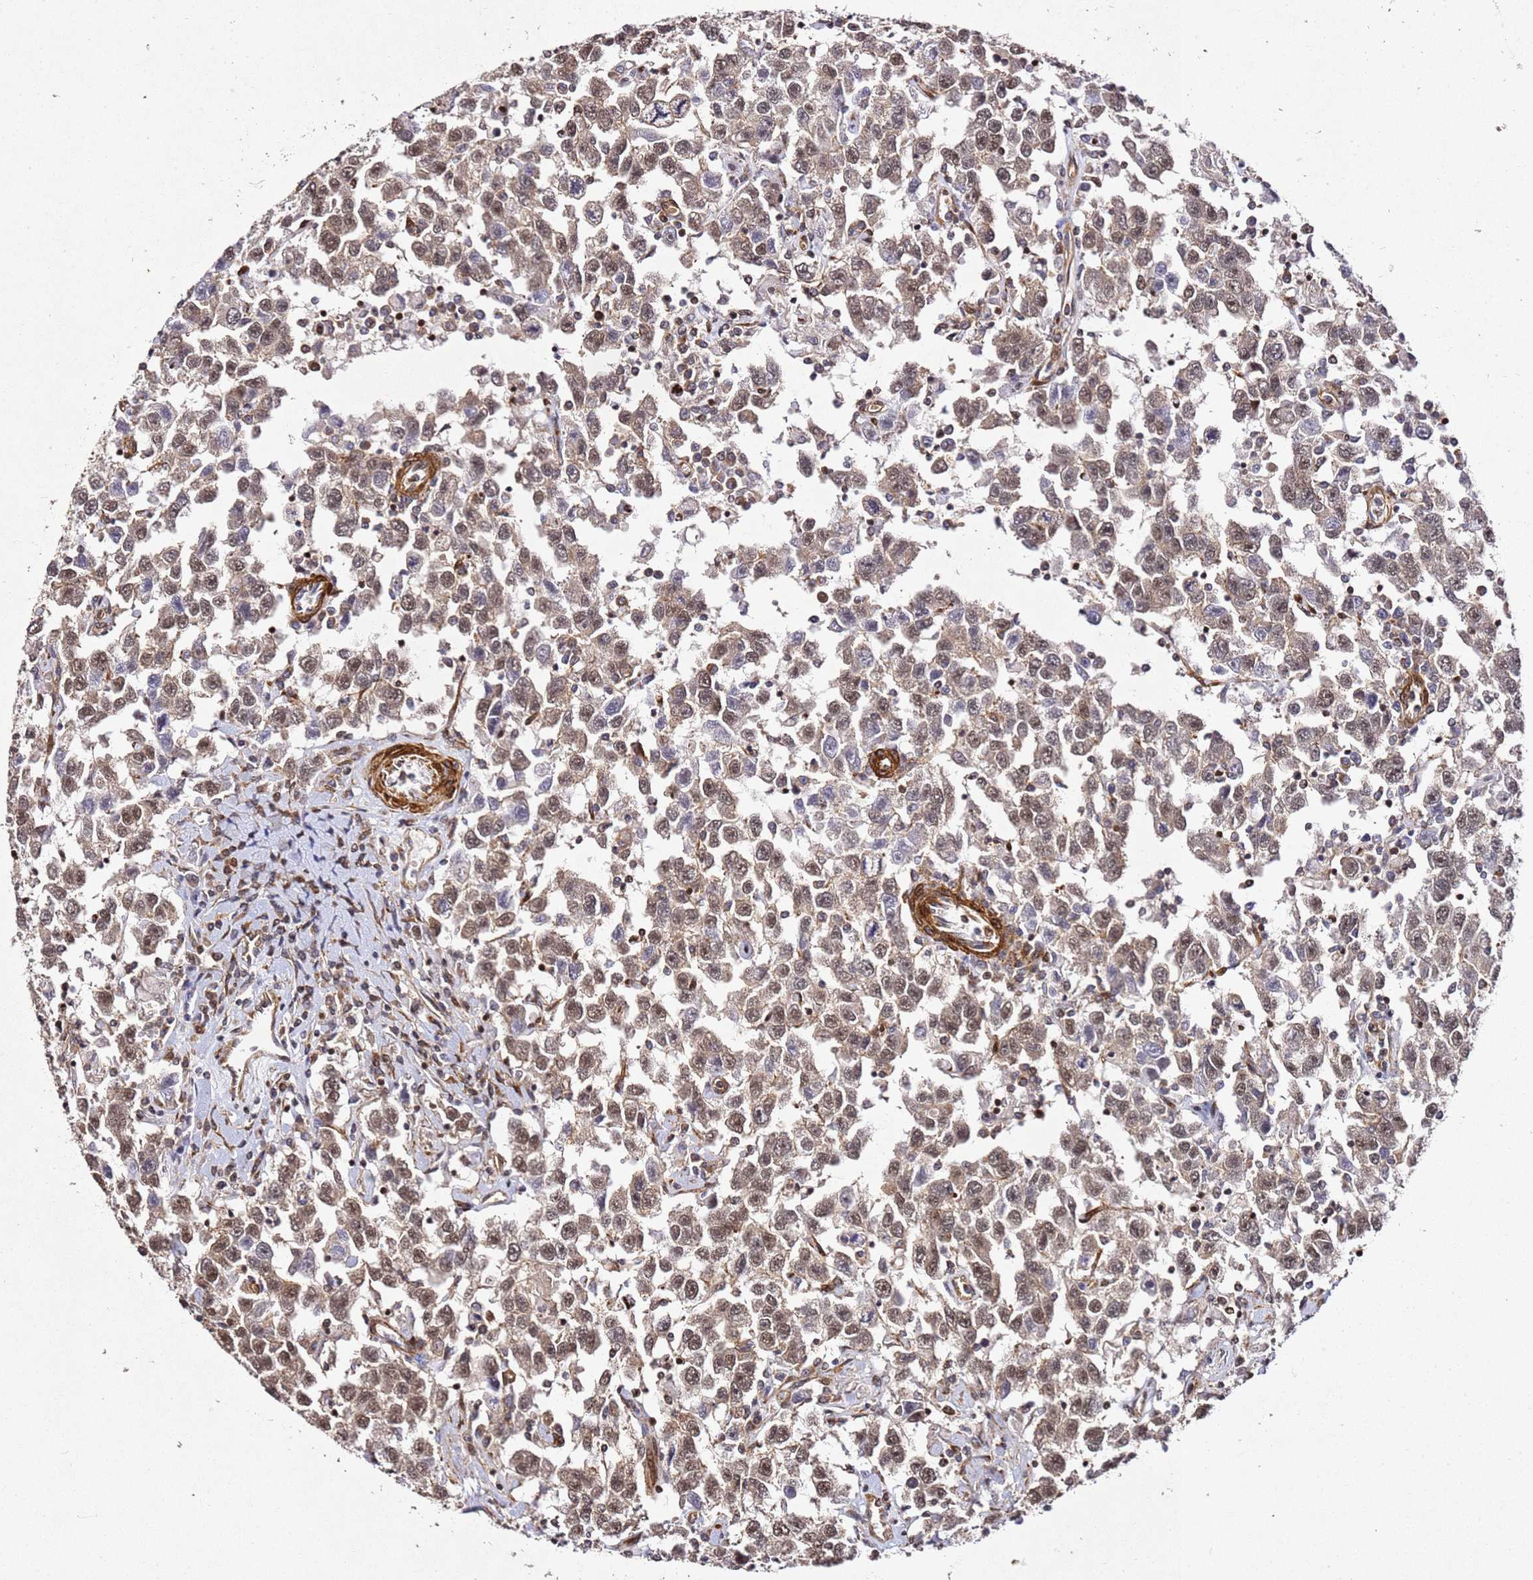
{"staining": {"intensity": "moderate", "quantity": ">75%", "location": "nuclear"}, "tissue": "testis cancer", "cell_type": "Tumor cells", "image_type": "cancer", "snomed": [{"axis": "morphology", "description": "Seminoma, NOS"}, {"axis": "topography", "description": "Testis"}], "caption": "Immunohistochemistry image of neoplastic tissue: human testis cancer stained using IHC displays medium levels of moderate protein expression localized specifically in the nuclear of tumor cells, appearing as a nuclear brown color.", "gene": "ZNF296", "patient": {"sex": "male", "age": 41}}